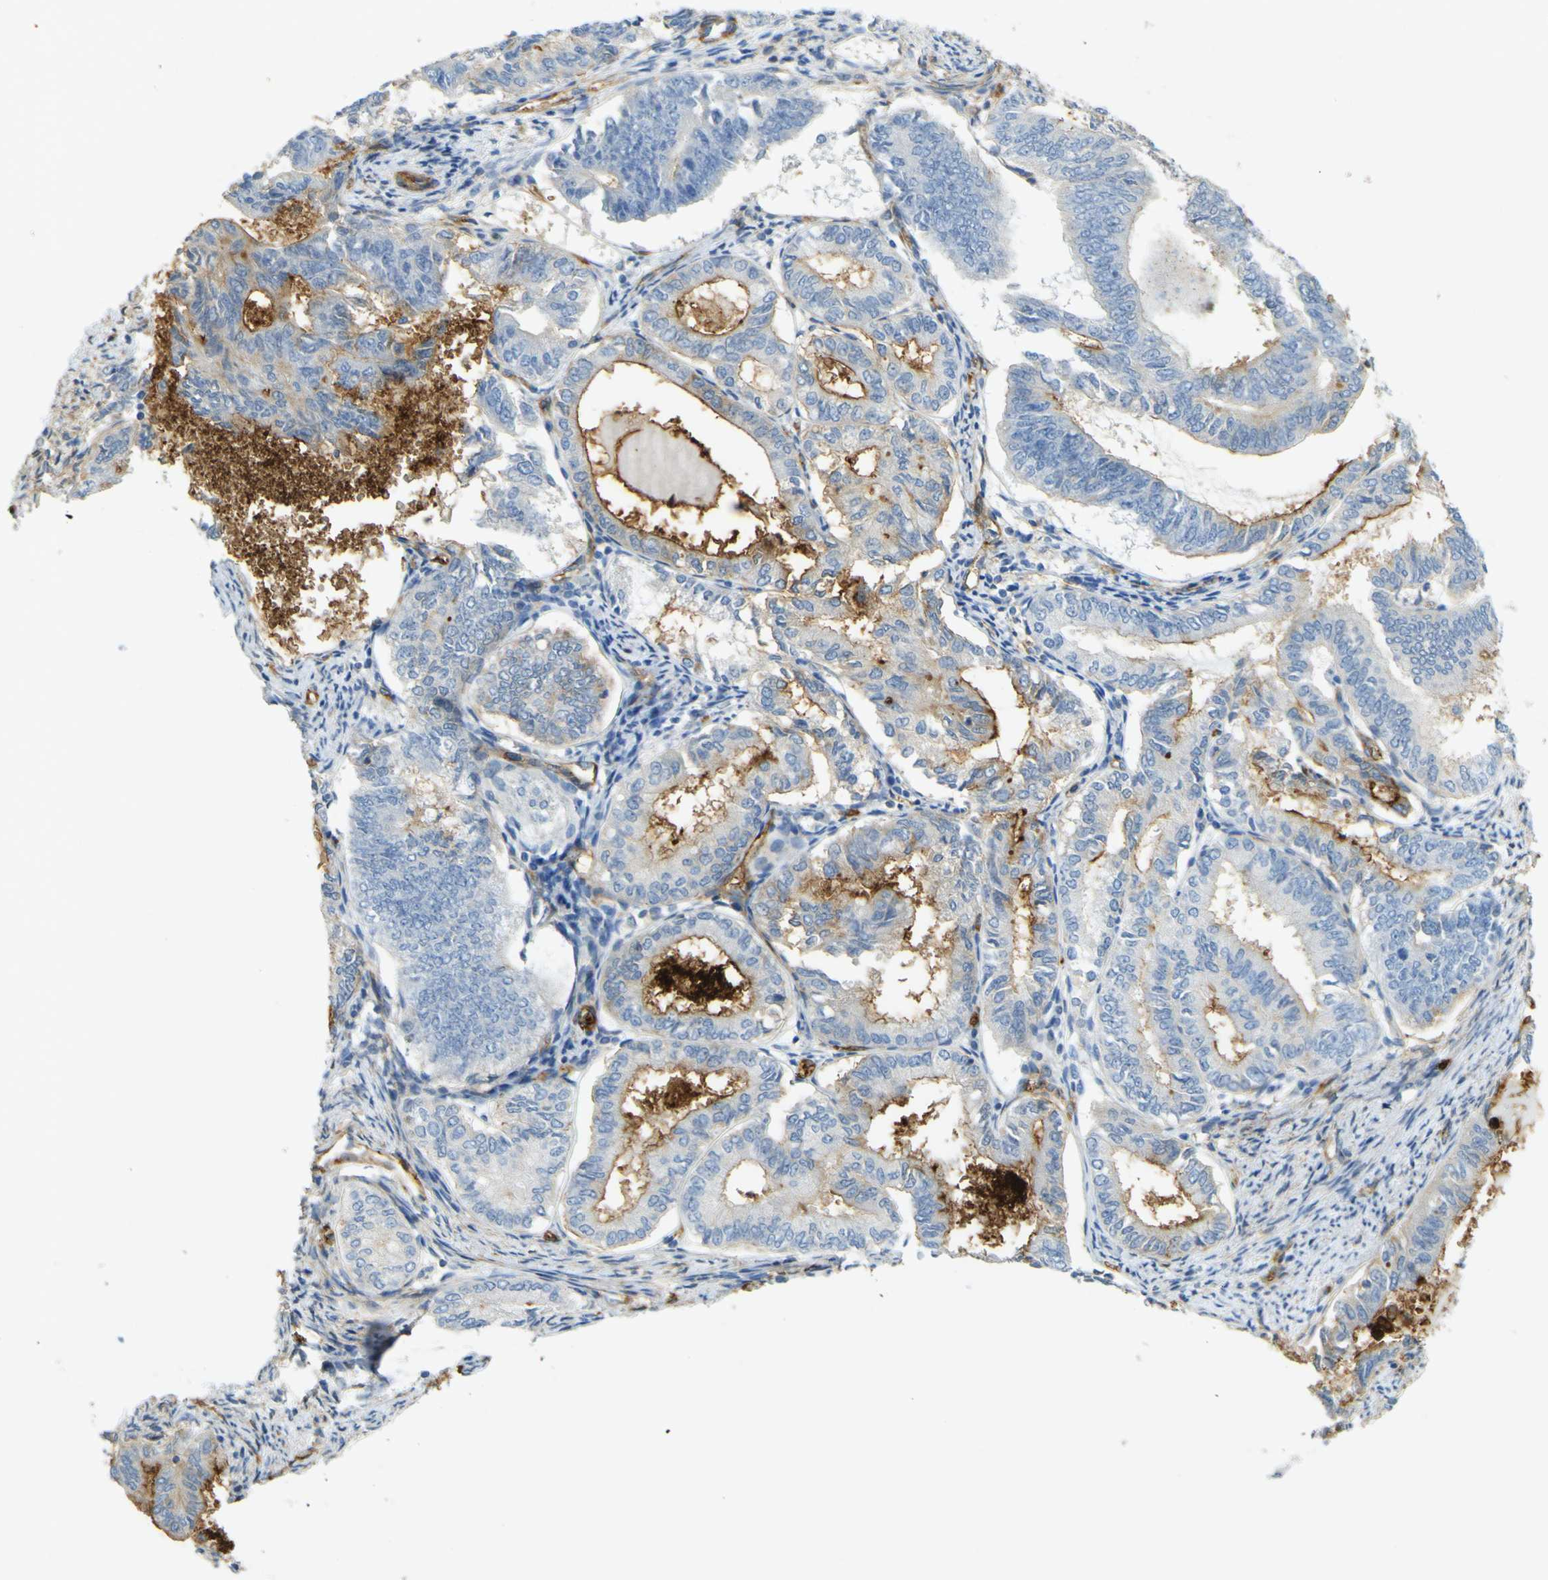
{"staining": {"intensity": "moderate", "quantity": "25%-75%", "location": "cytoplasmic/membranous"}, "tissue": "endometrial cancer", "cell_type": "Tumor cells", "image_type": "cancer", "snomed": [{"axis": "morphology", "description": "Adenocarcinoma, NOS"}, {"axis": "topography", "description": "Endometrium"}], "caption": "High-power microscopy captured an immunohistochemistry (IHC) micrograph of endometrial adenocarcinoma, revealing moderate cytoplasmic/membranous positivity in about 25%-75% of tumor cells. The staining is performed using DAB brown chromogen to label protein expression. The nuclei are counter-stained blue using hematoxylin.", "gene": "PLXDC1", "patient": {"sex": "female", "age": 86}}